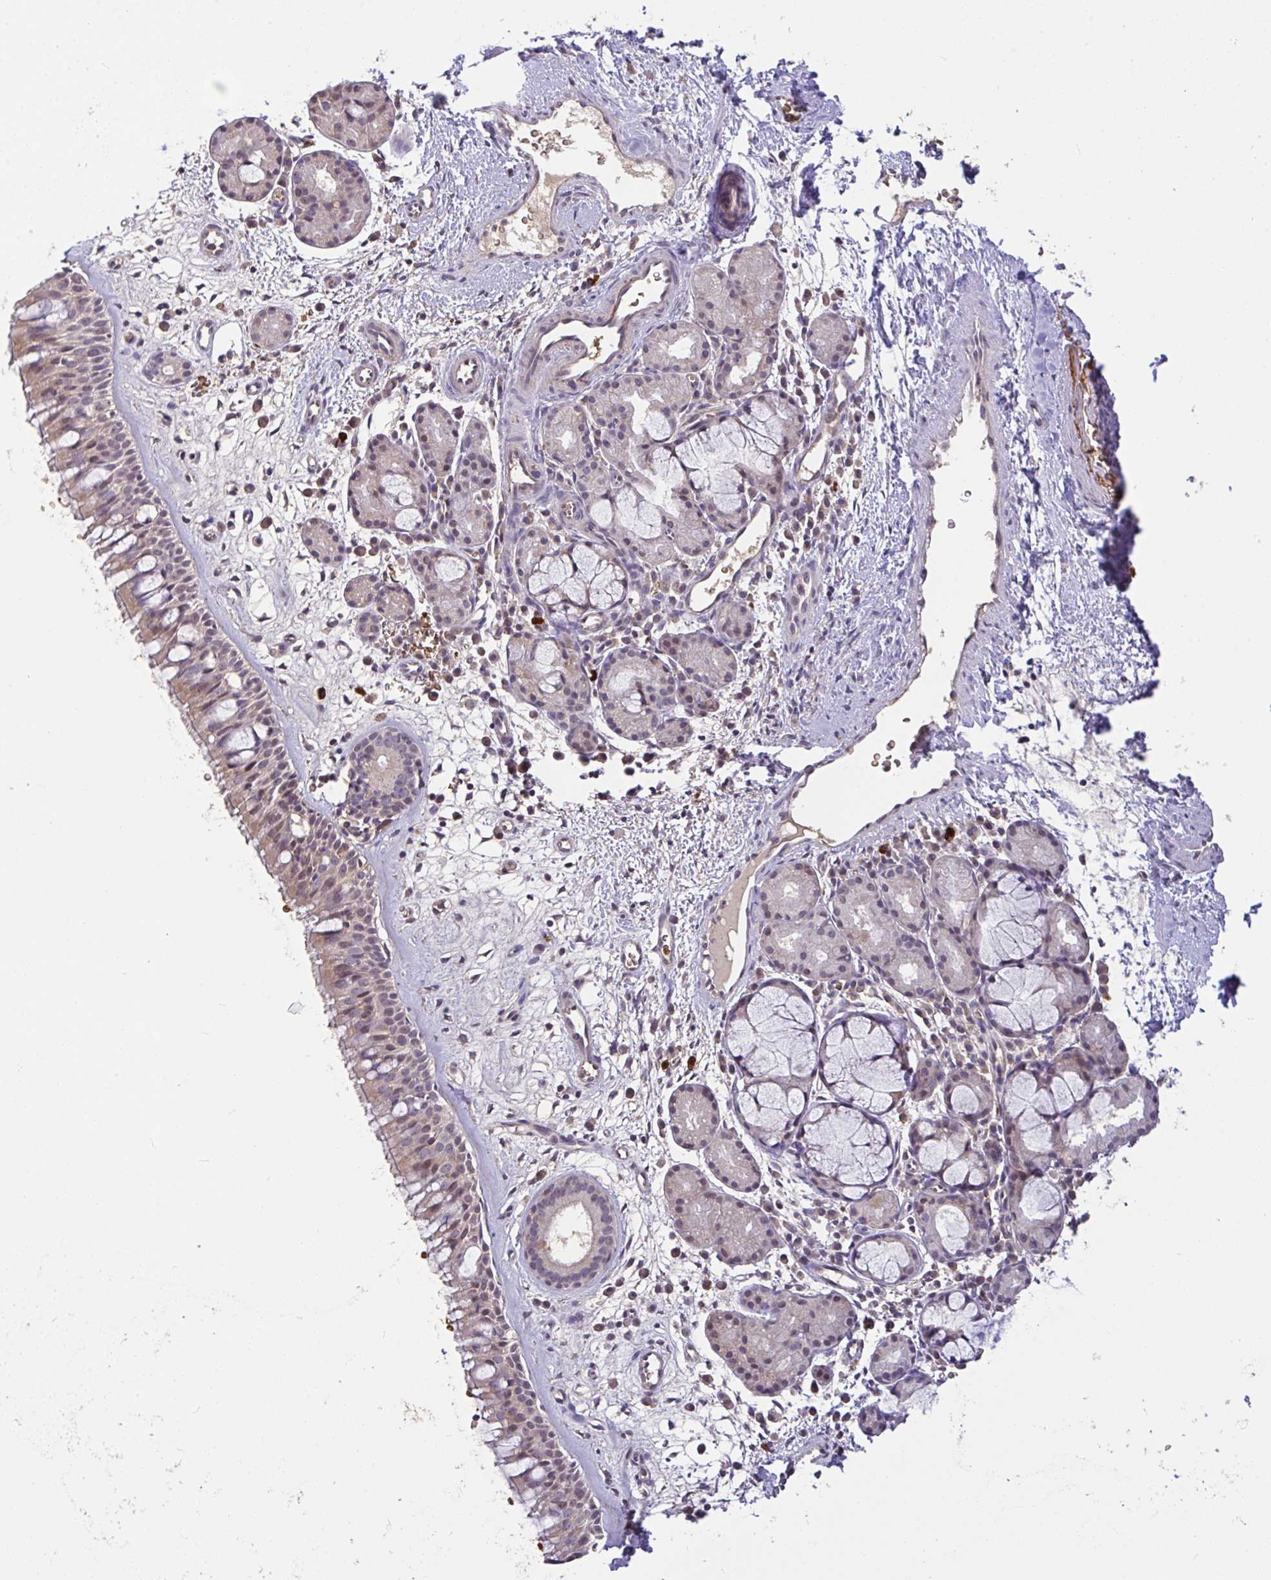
{"staining": {"intensity": "weak", "quantity": "25%-75%", "location": "cytoplasmic/membranous"}, "tissue": "nasopharynx", "cell_type": "Respiratory epithelial cells", "image_type": "normal", "snomed": [{"axis": "morphology", "description": "Normal tissue, NOS"}, {"axis": "topography", "description": "Nasopharynx"}], "caption": "A histopathology image of human nasopharynx stained for a protein reveals weak cytoplasmic/membranous brown staining in respiratory epithelial cells. The staining is performed using DAB (3,3'-diaminobenzidine) brown chromogen to label protein expression. The nuclei are counter-stained blue using hematoxylin.", "gene": "C1QTNF9B", "patient": {"sex": "male", "age": 65}}